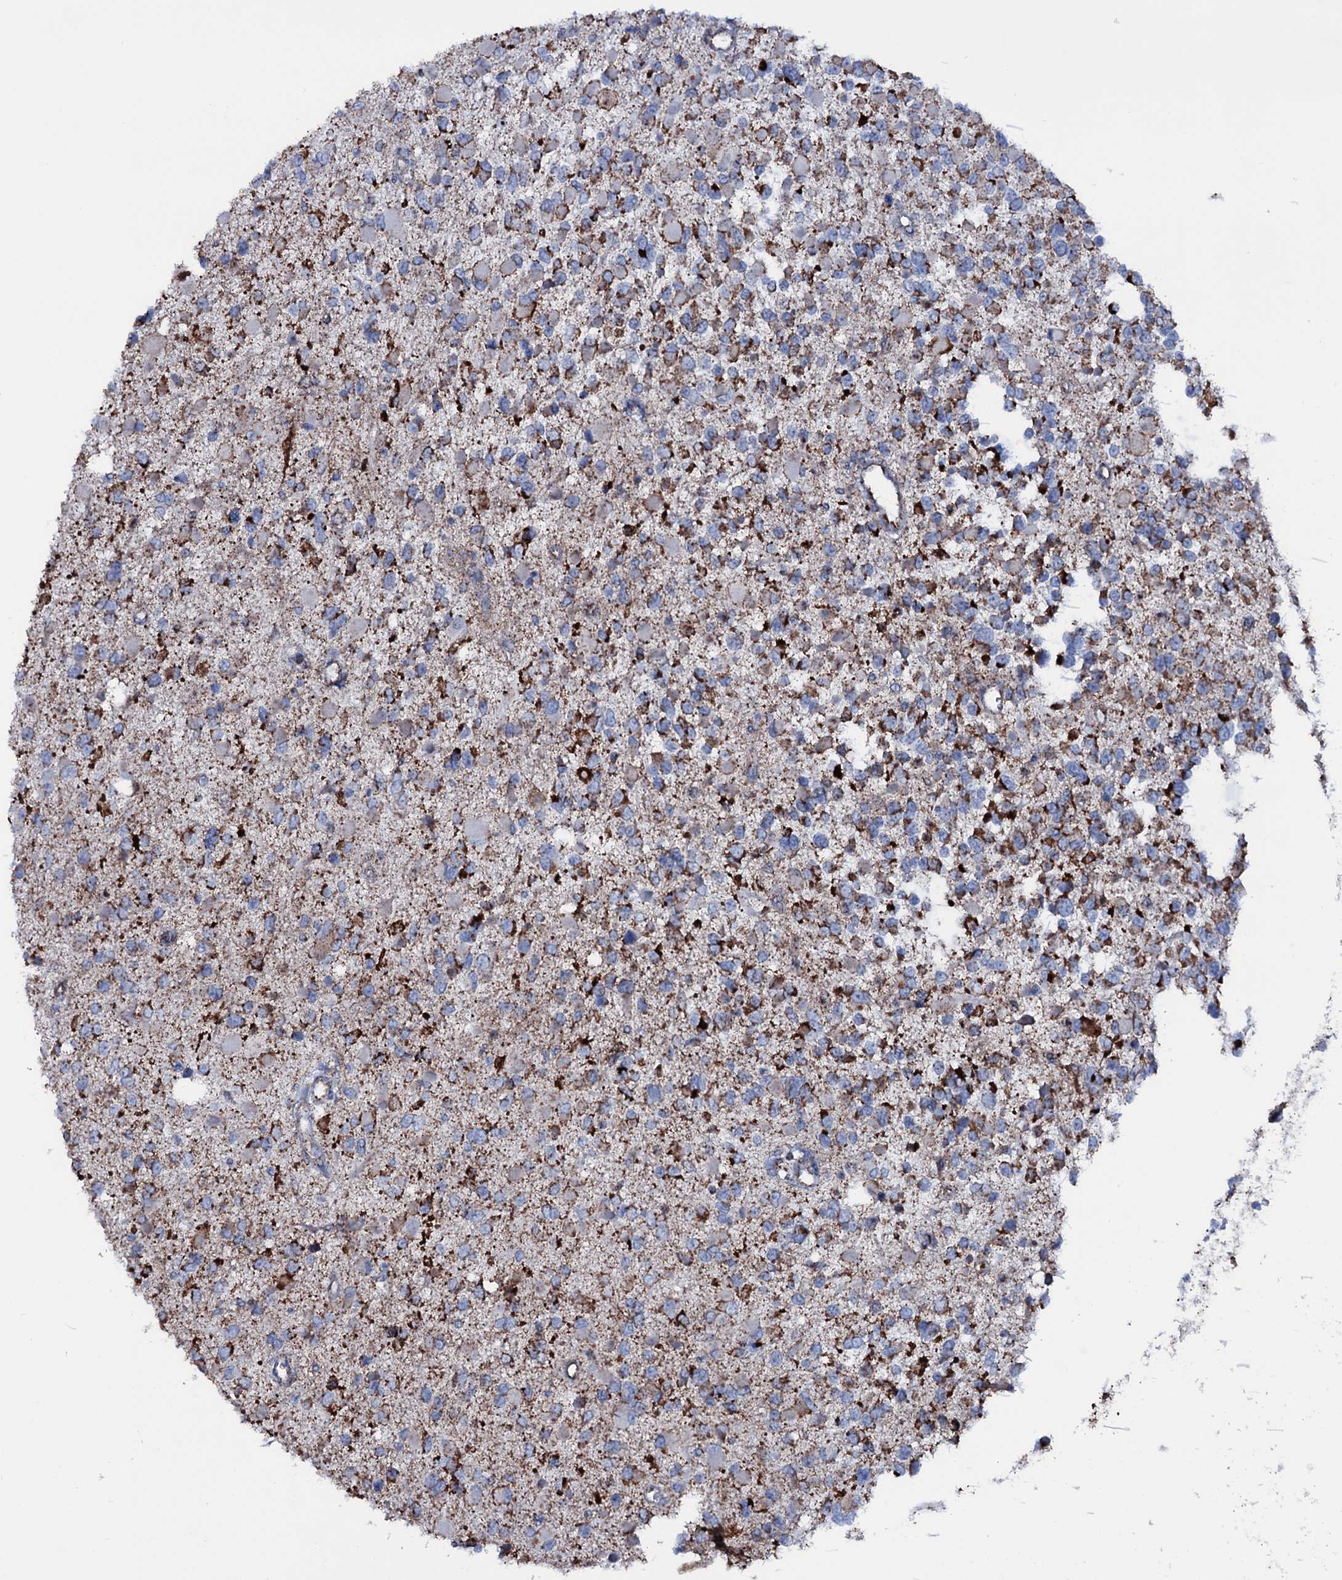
{"staining": {"intensity": "strong", "quantity": "25%-75%", "location": "cytoplasmic/membranous"}, "tissue": "glioma", "cell_type": "Tumor cells", "image_type": "cancer", "snomed": [{"axis": "morphology", "description": "Glioma, malignant, High grade"}, {"axis": "topography", "description": "Brain"}], "caption": "Protein positivity by immunohistochemistry shows strong cytoplasmic/membranous staining in approximately 25%-75% of tumor cells in glioma.", "gene": "MRPS35", "patient": {"sex": "male", "age": 53}}